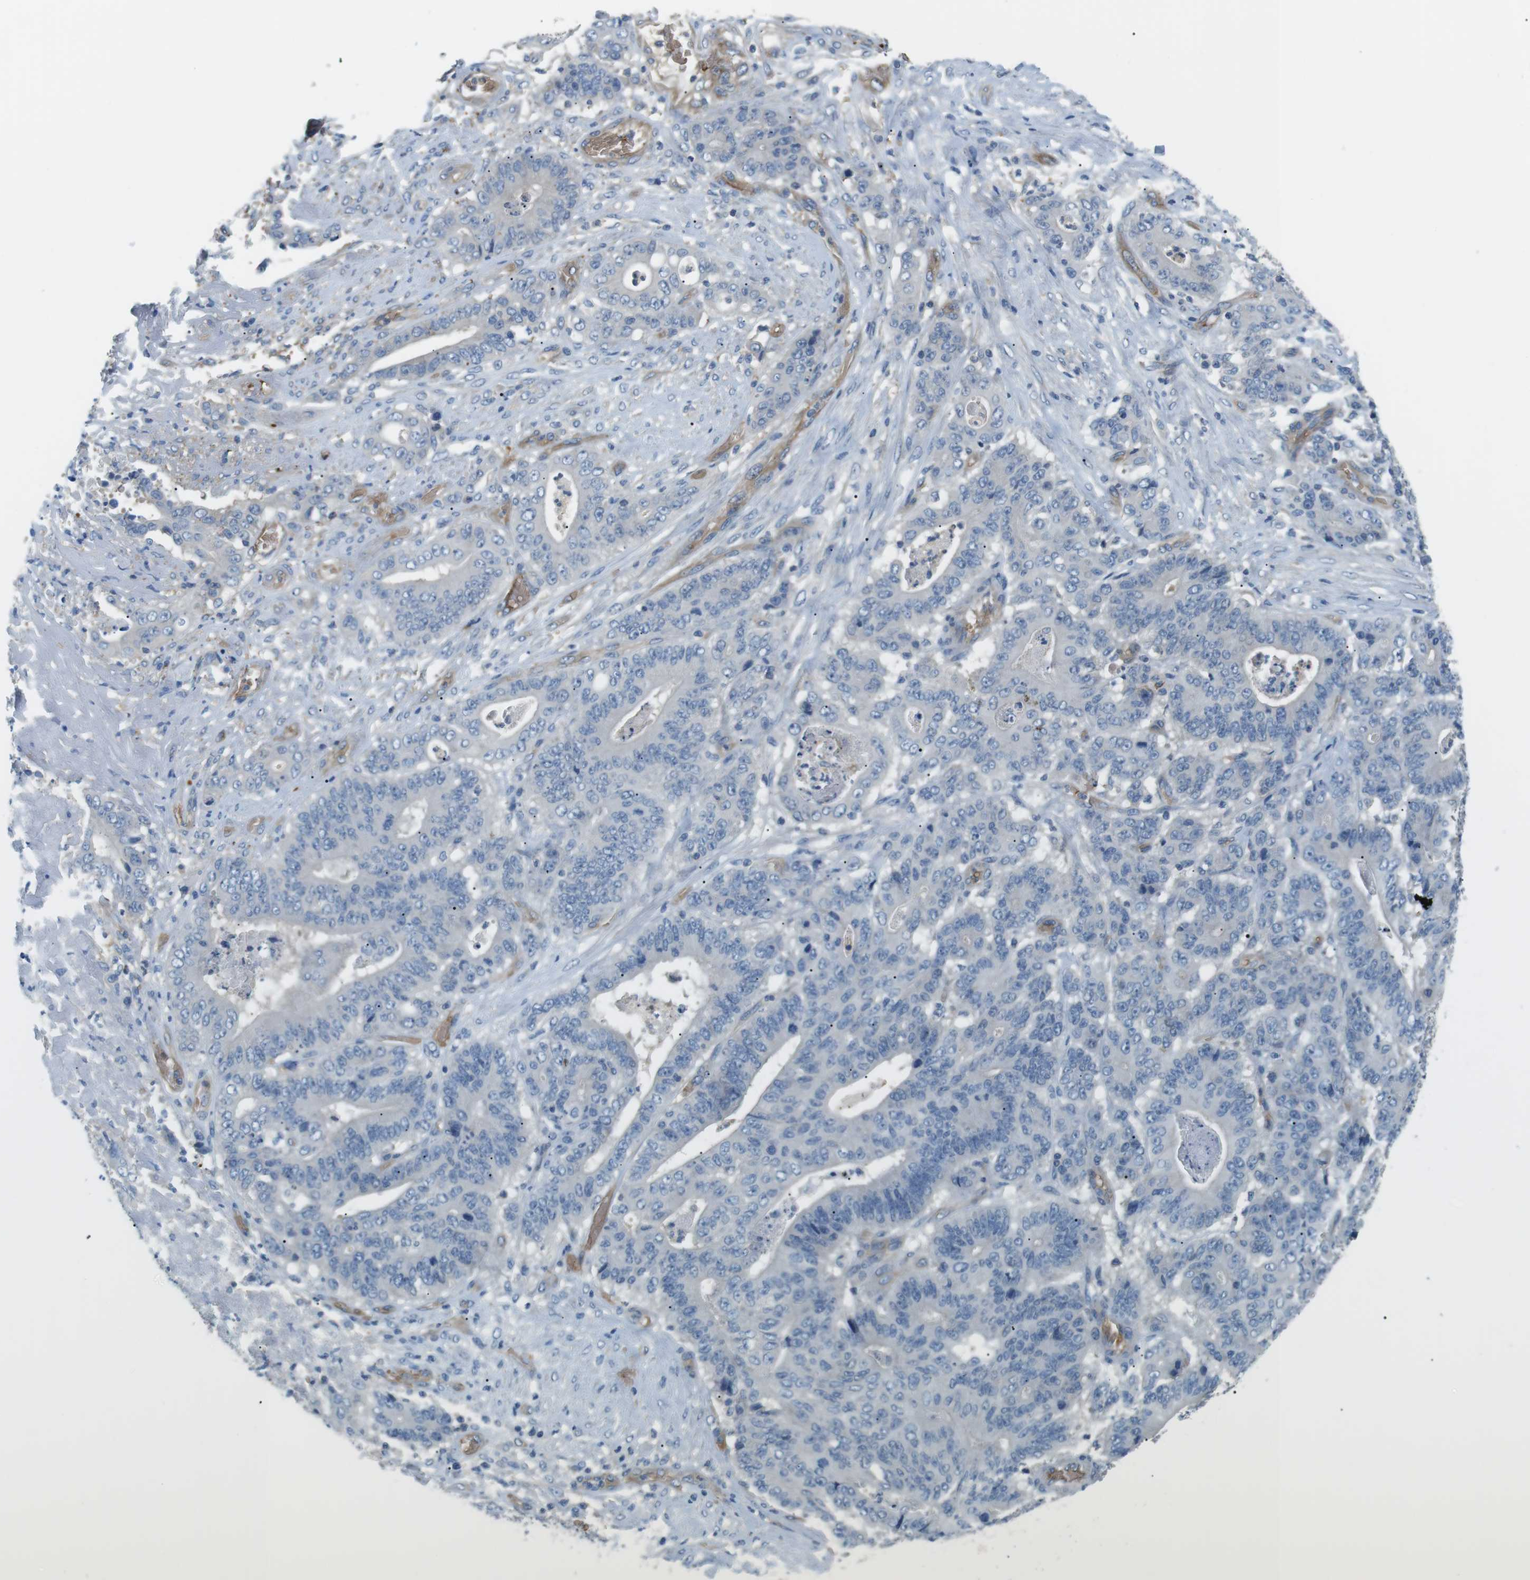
{"staining": {"intensity": "negative", "quantity": "none", "location": "none"}, "tissue": "stomach cancer", "cell_type": "Tumor cells", "image_type": "cancer", "snomed": [{"axis": "morphology", "description": "Adenocarcinoma, NOS"}, {"axis": "topography", "description": "Stomach"}], "caption": "Tumor cells show no significant expression in stomach adenocarcinoma.", "gene": "ADCY10", "patient": {"sex": "female", "age": 73}}